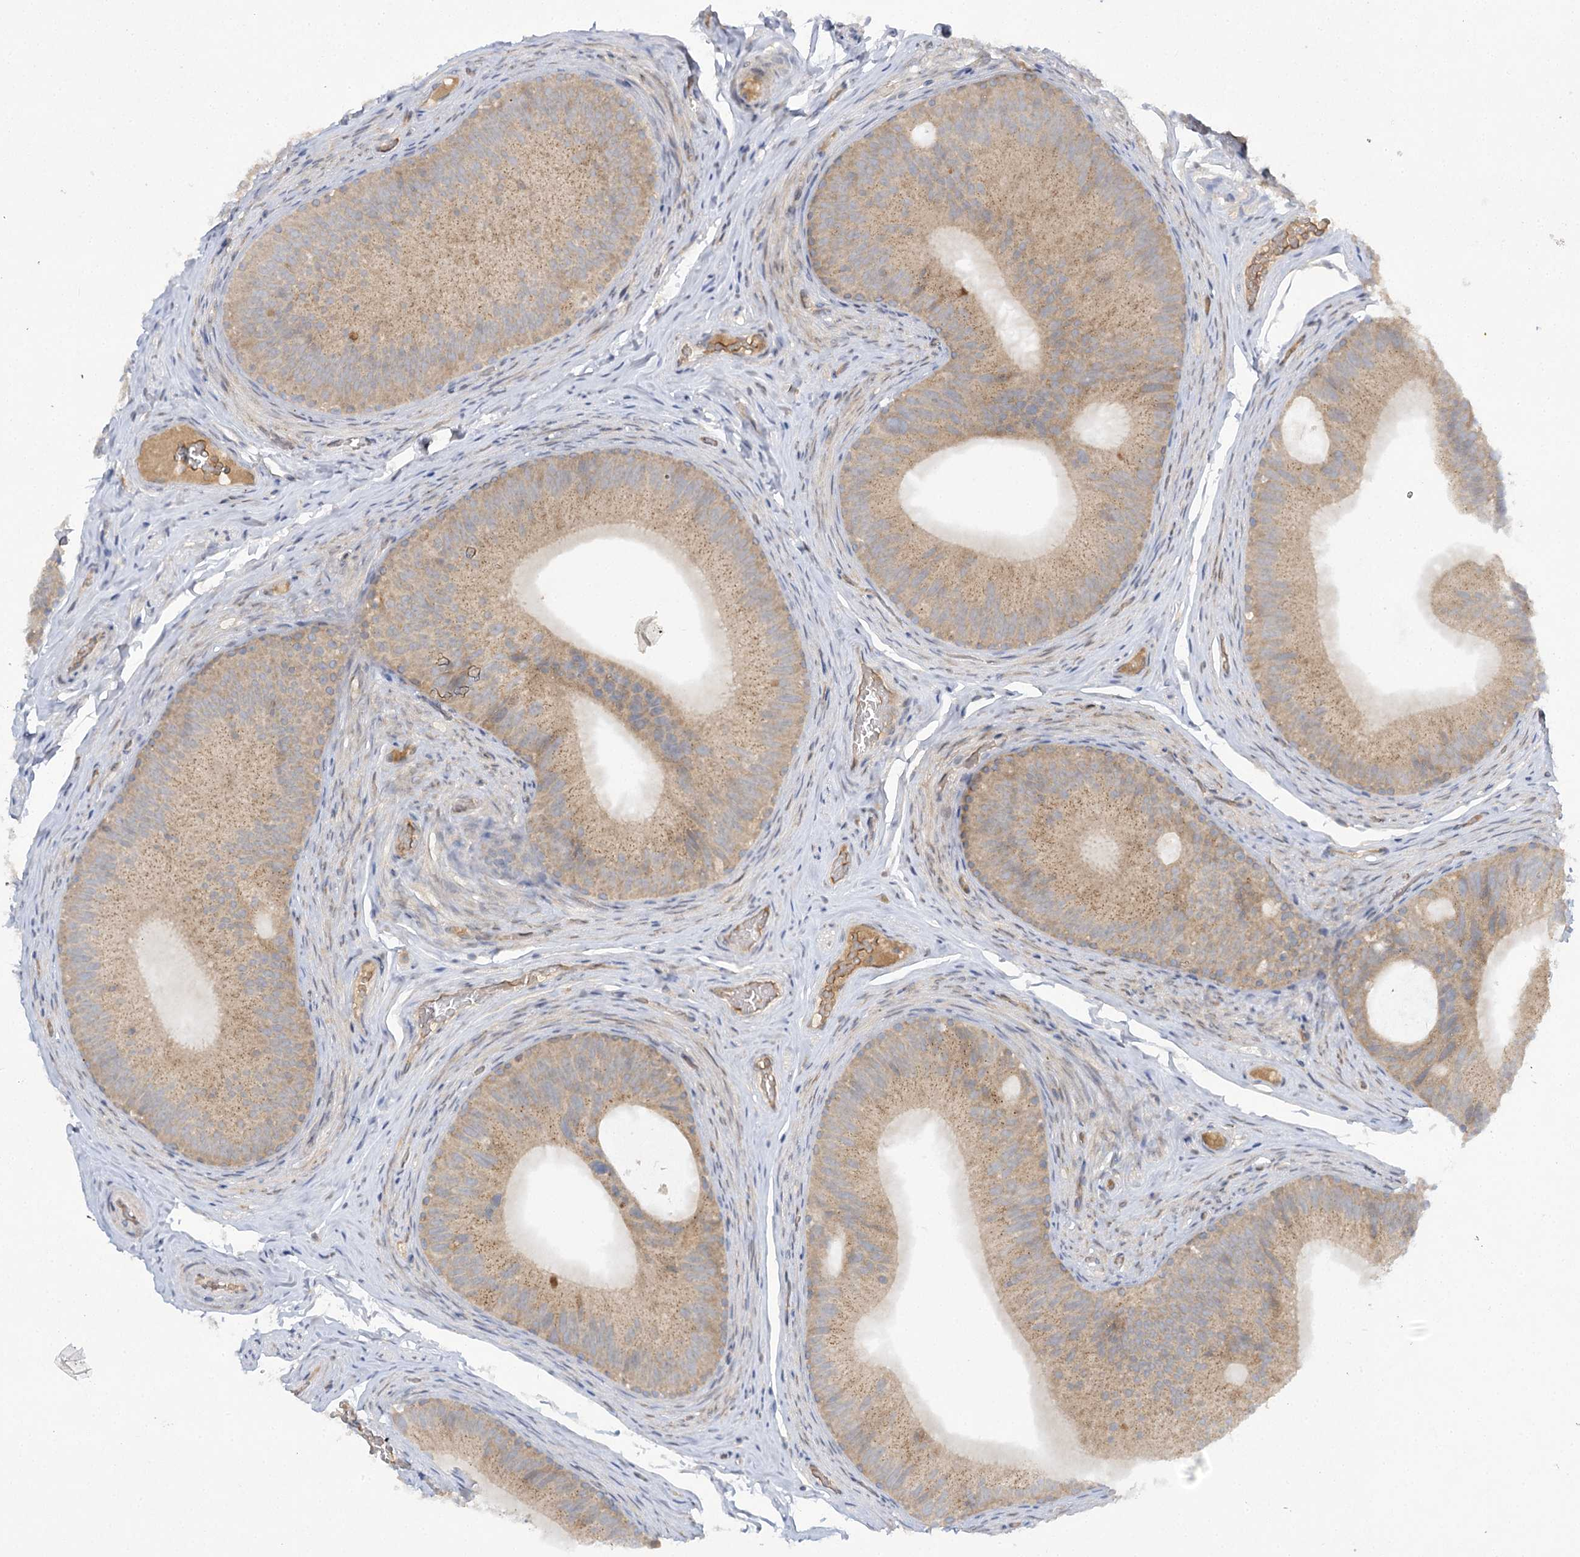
{"staining": {"intensity": "moderate", "quantity": ">75%", "location": "cytoplasmic/membranous"}, "tissue": "epididymis", "cell_type": "Glandular cells", "image_type": "normal", "snomed": [{"axis": "morphology", "description": "Normal tissue, NOS"}, {"axis": "topography", "description": "Epididymis"}], "caption": "Immunohistochemical staining of unremarkable epididymis reveals >75% levels of moderate cytoplasmic/membranous protein expression in approximately >75% of glandular cells.", "gene": "TRAF3IP1", "patient": {"sex": "male", "age": 34}}